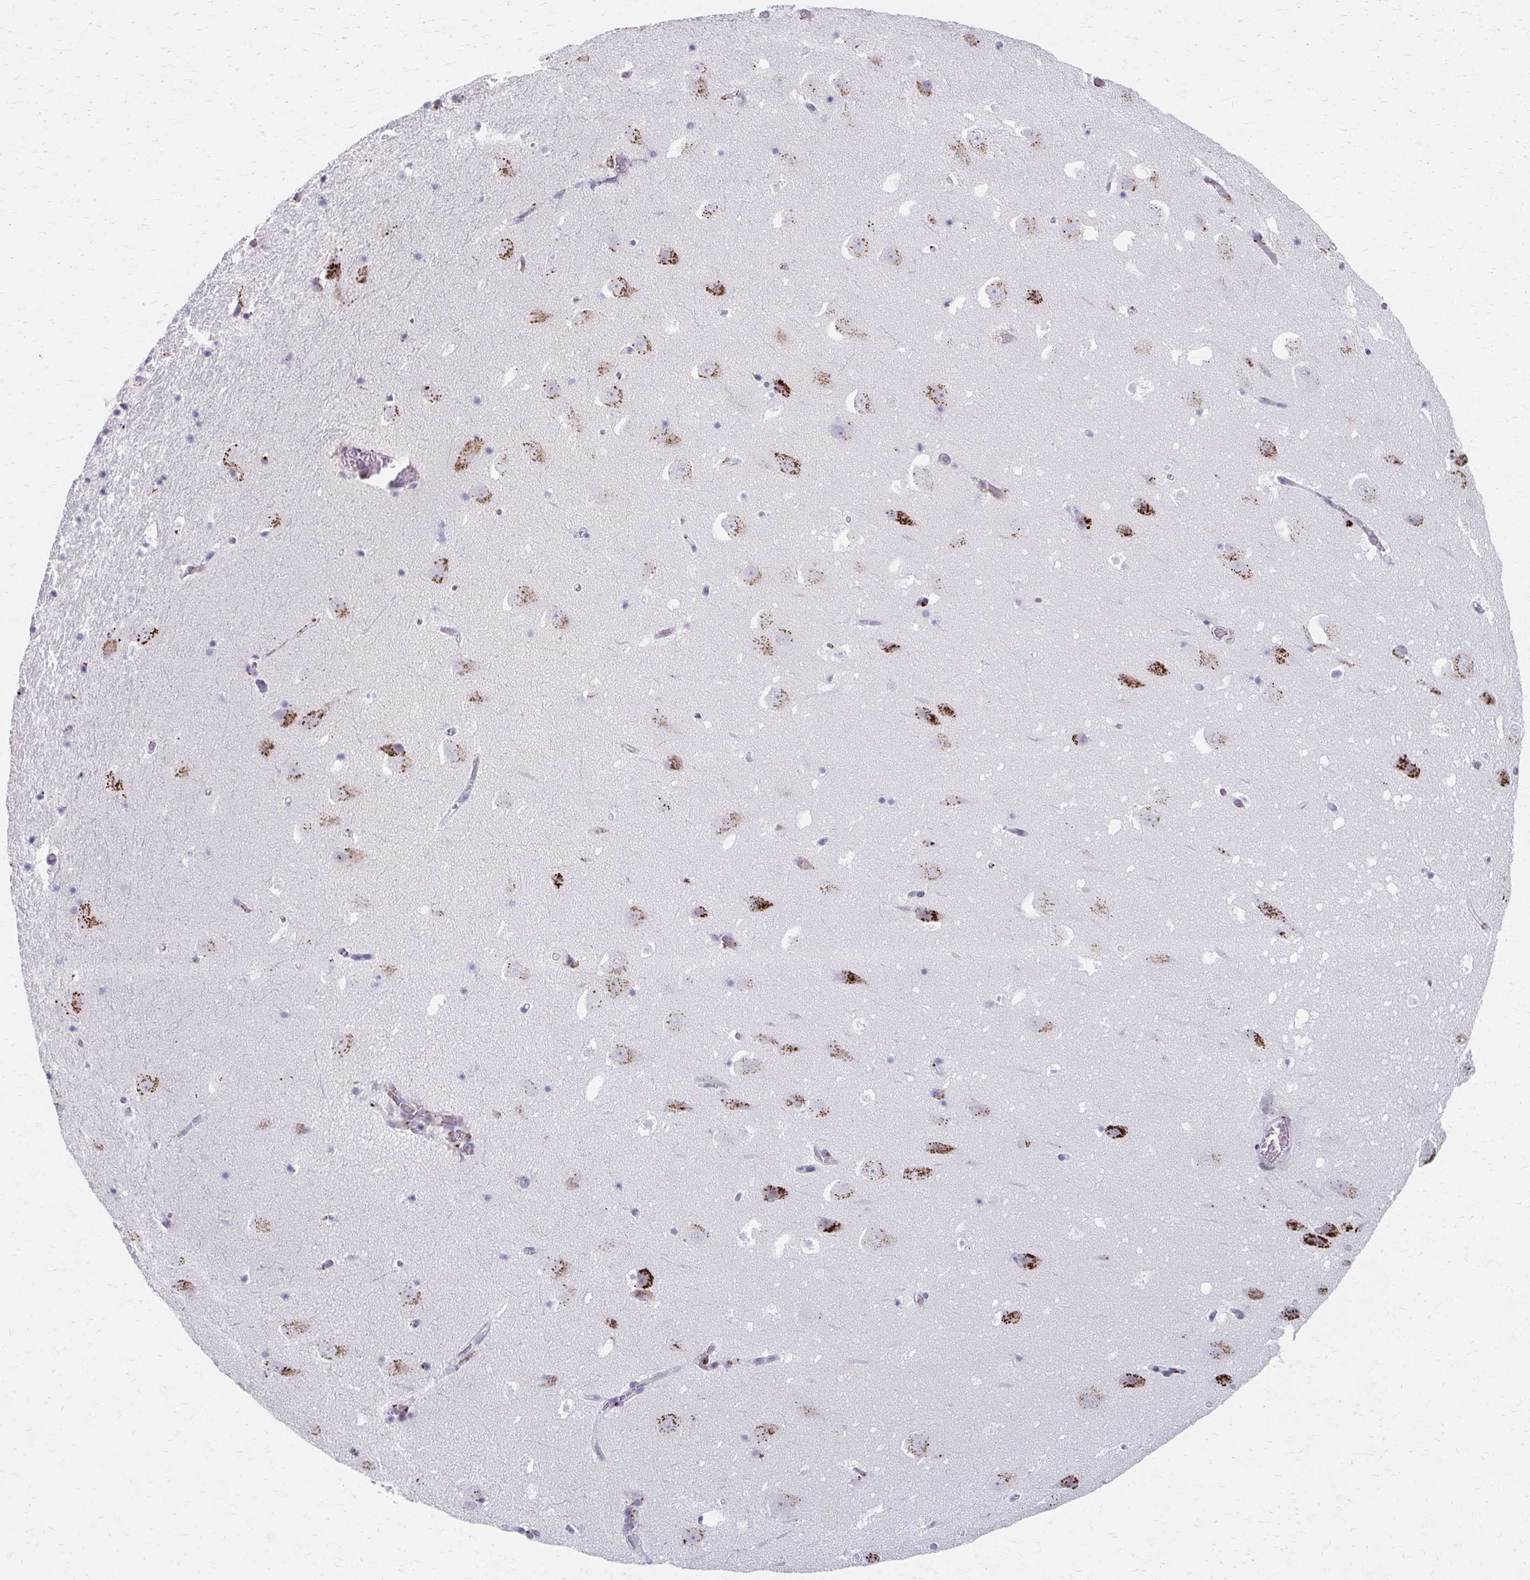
{"staining": {"intensity": "negative", "quantity": "none", "location": "none"}, "tissue": "hippocampus", "cell_type": "Glial cells", "image_type": "normal", "snomed": [{"axis": "morphology", "description": "Normal tissue, NOS"}, {"axis": "topography", "description": "Hippocampus"}], "caption": "A histopathology image of hippocampus stained for a protein shows no brown staining in glial cells. The staining was performed using DAB to visualize the protein expression in brown, while the nuclei were stained in blue with hematoxylin (Magnification: 20x).", "gene": "OLFM2", "patient": {"sex": "female", "age": 42}}